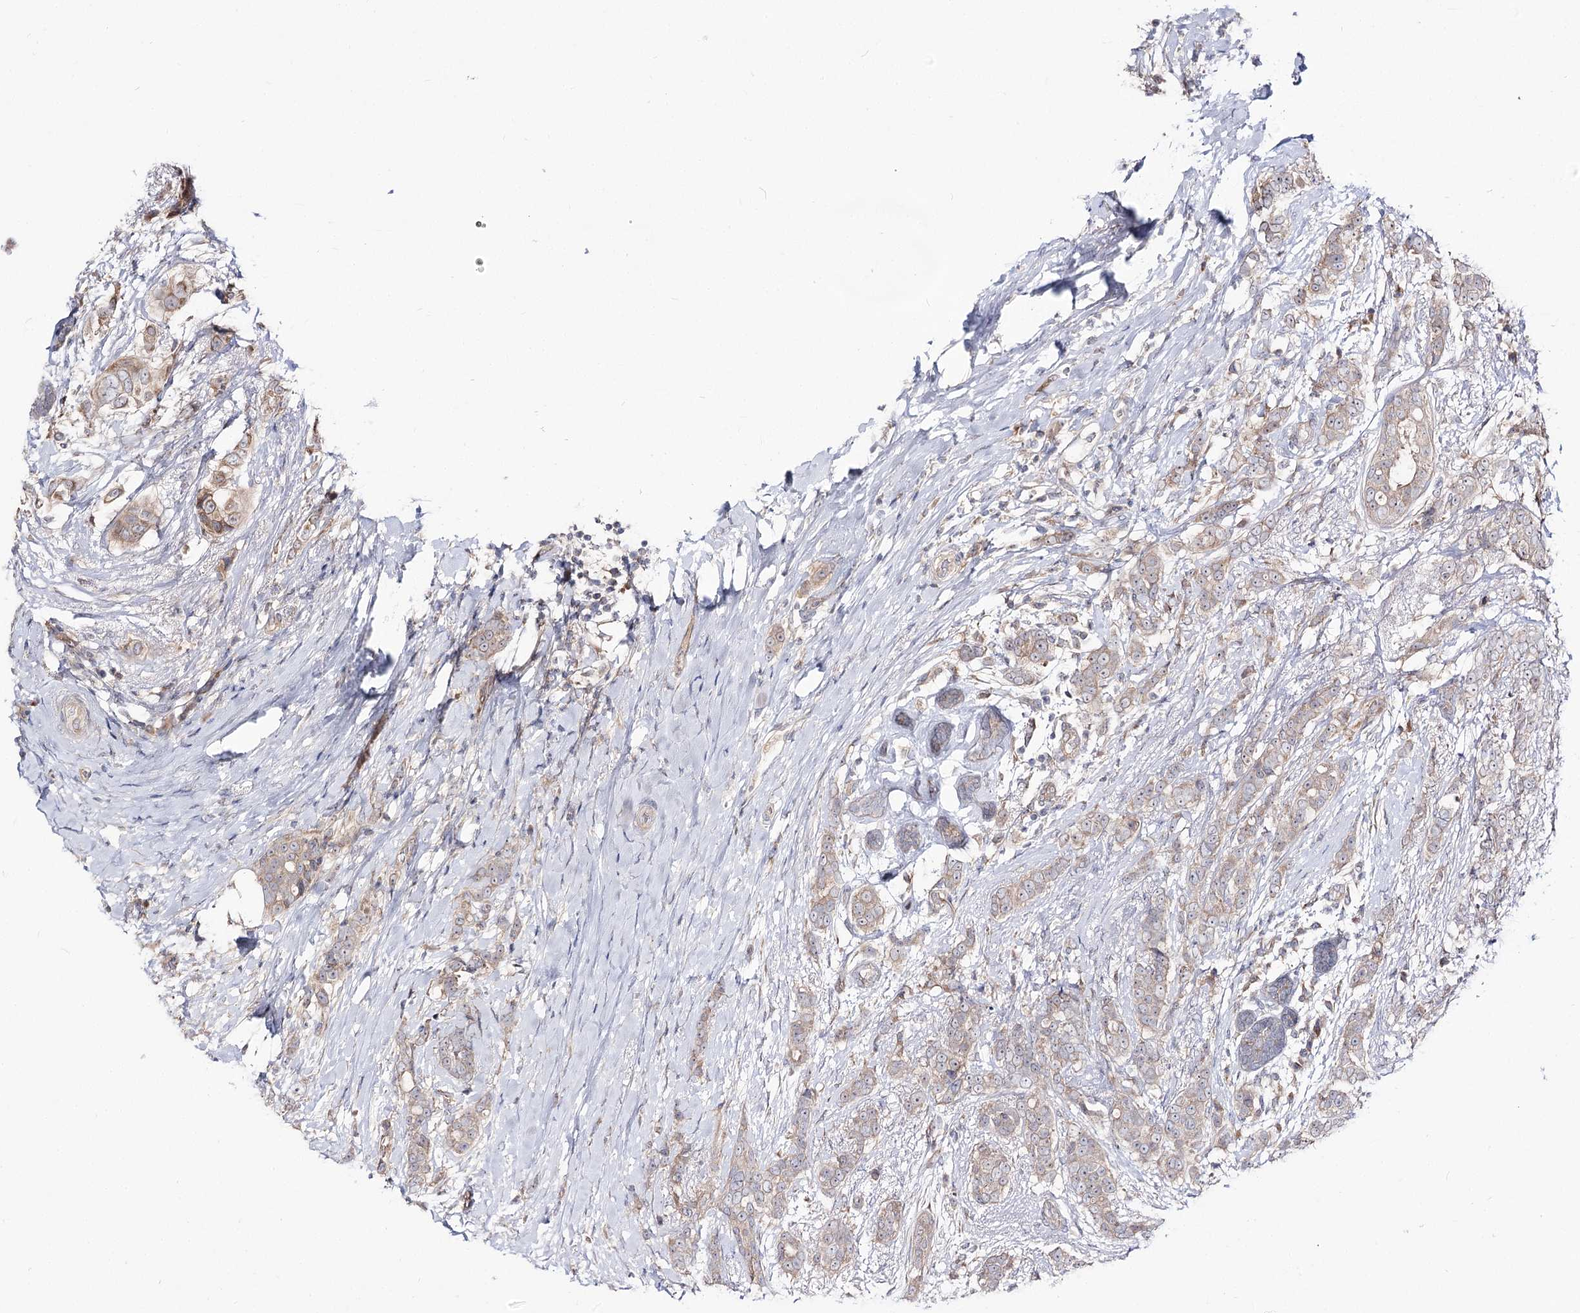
{"staining": {"intensity": "moderate", "quantity": ">75%", "location": "cytoplasmic/membranous"}, "tissue": "breast cancer", "cell_type": "Tumor cells", "image_type": "cancer", "snomed": [{"axis": "morphology", "description": "Lobular carcinoma"}, {"axis": "topography", "description": "Breast"}], "caption": "Immunohistochemical staining of human breast lobular carcinoma reveals medium levels of moderate cytoplasmic/membranous positivity in about >75% of tumor cells.", "gene": "C11orf80", "patient": {"sex": "female", "age": 51}}